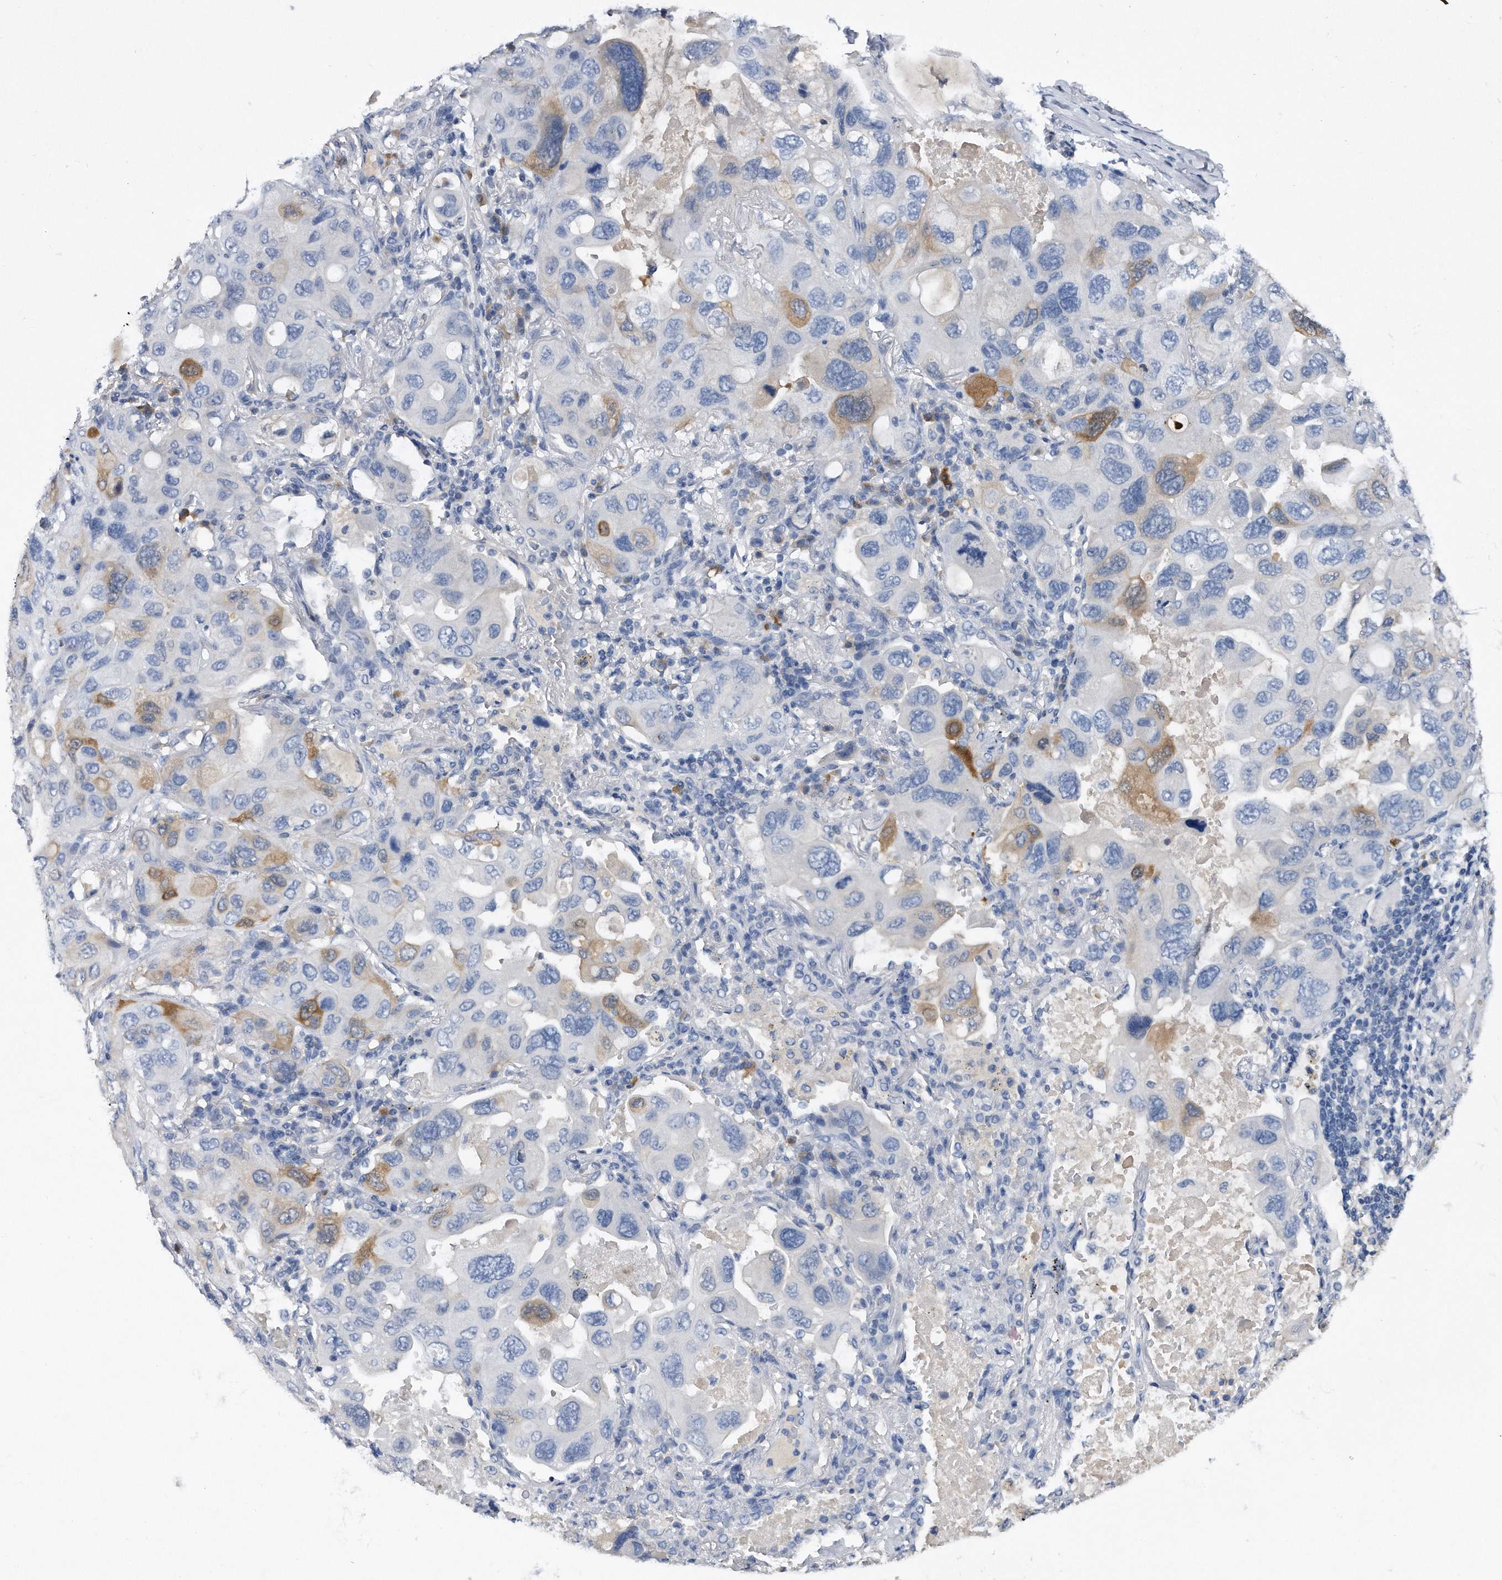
{"staining": {"intensity": "moderate", "quantity": "<25%", "location": "cytoplasmic/membranous"}, "tissue": "lung cancer", "cell_type": "Tumor cells", "image_type": "cancer", "snomed": [{"axis": "morphology", "description": "Squamous cell carcinoma, NOS"}, {"axis": "topography", "description": "Lung"}], "caption": "About <25% of tumor cells in squamous cell carcinoma (lung) show moderate cytoplasmic/membranous protein expression as visualized by brown immunohistochemical staining.", "gene": "ASNS", "patient": {"sex": "female", "age": 73}}